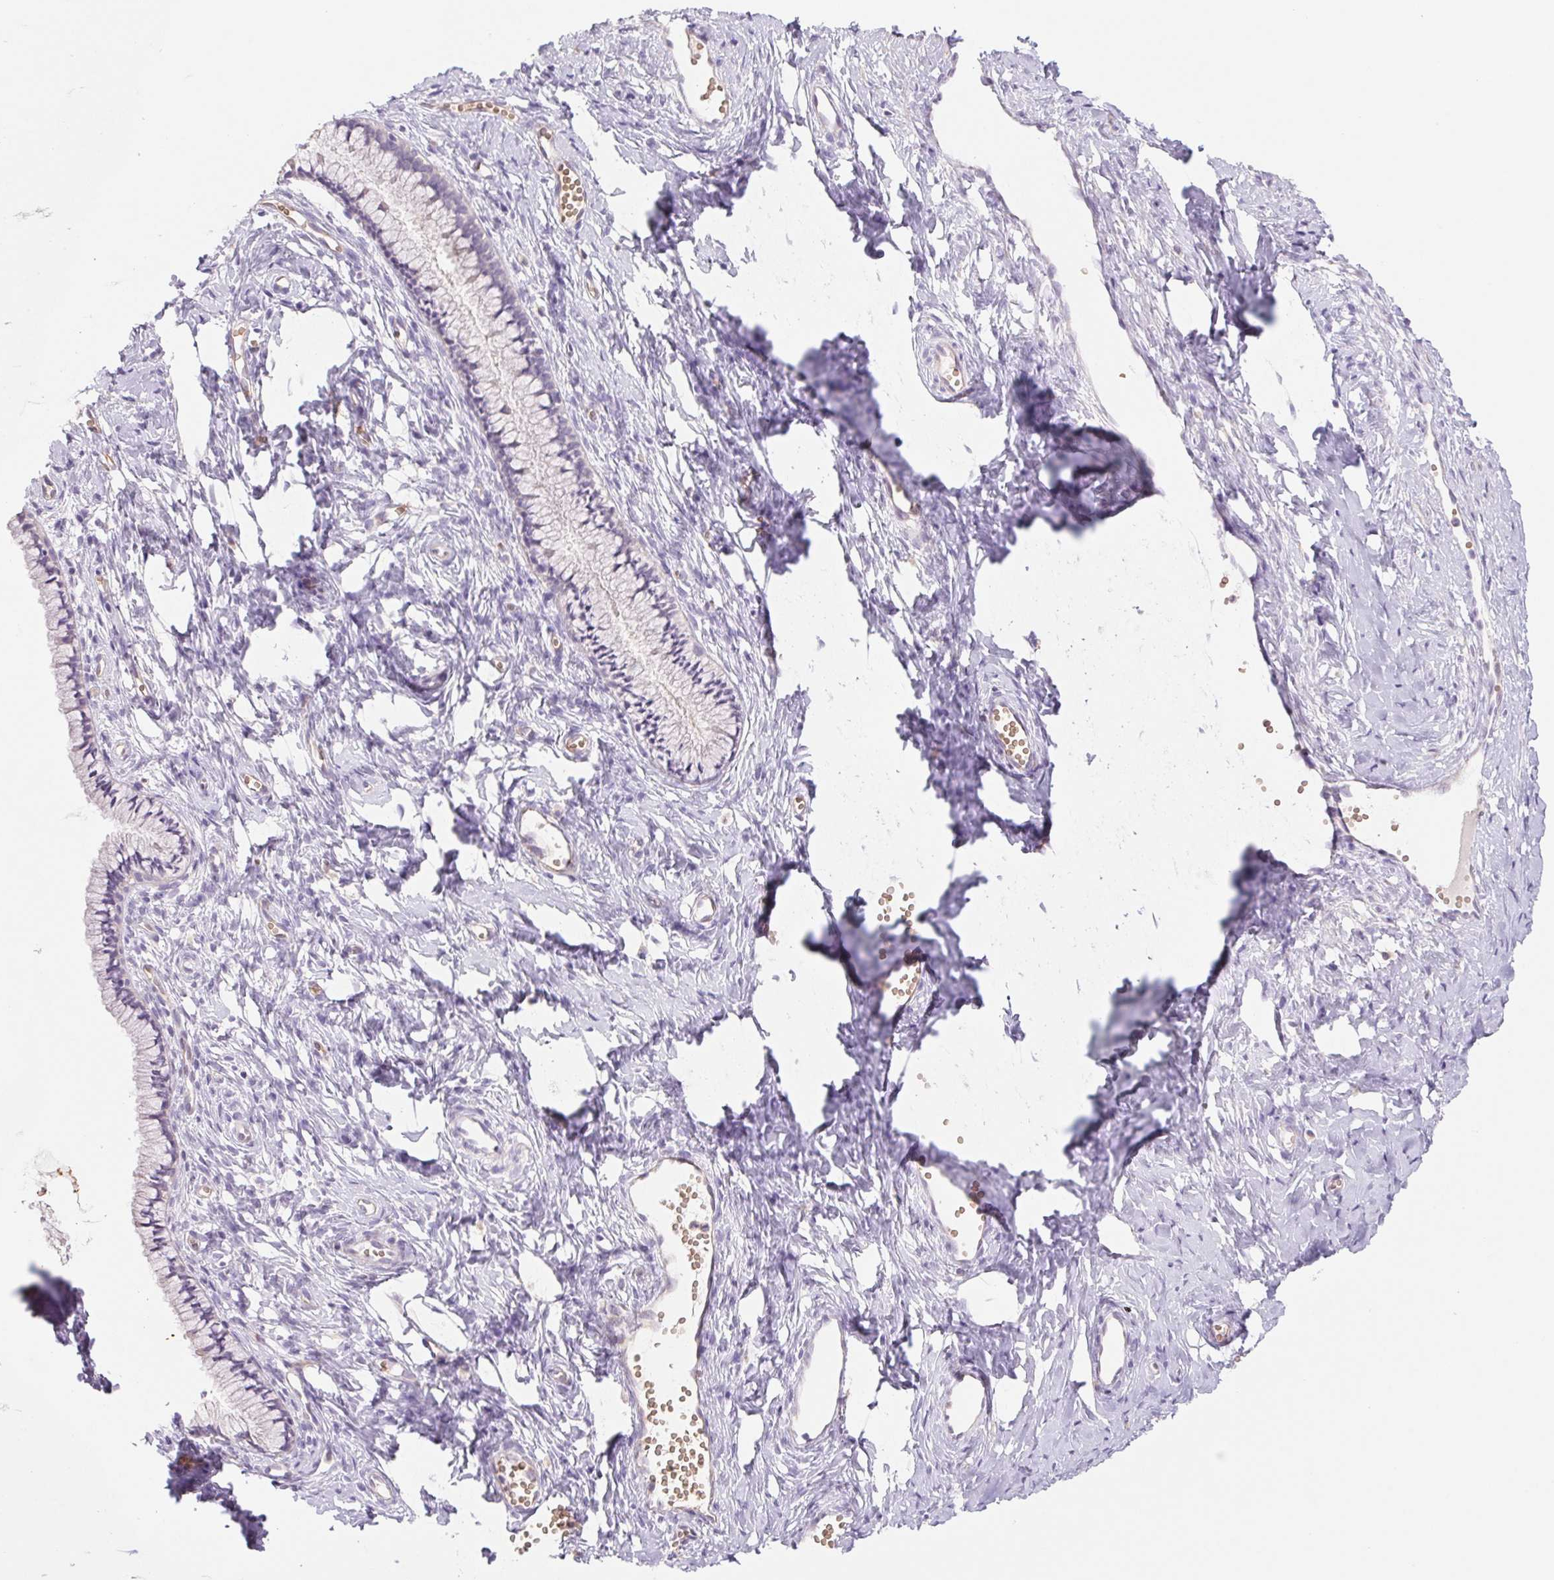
{"staining": {"intensity": "negative", "quantity": "none", "location": "none"}, "tissue": "cervix", "cell_type": "Glandular cells", "image_type": "normal", "snomed": [{"axis": "morphology", "description": "Normal tissue, NOS"}, {"axis": "topography", "description": "Cervix"}], "caption": "High magnification brightfield microscopy of unremarkable cervix stained with DAB (3,3'-diaminobenzidine) (brown) and counterstained with hematoxylin (blue): glandular cells show no significant expression.", "gene": "IGFL3", "patient": {"sex": "female", "age": 40}}